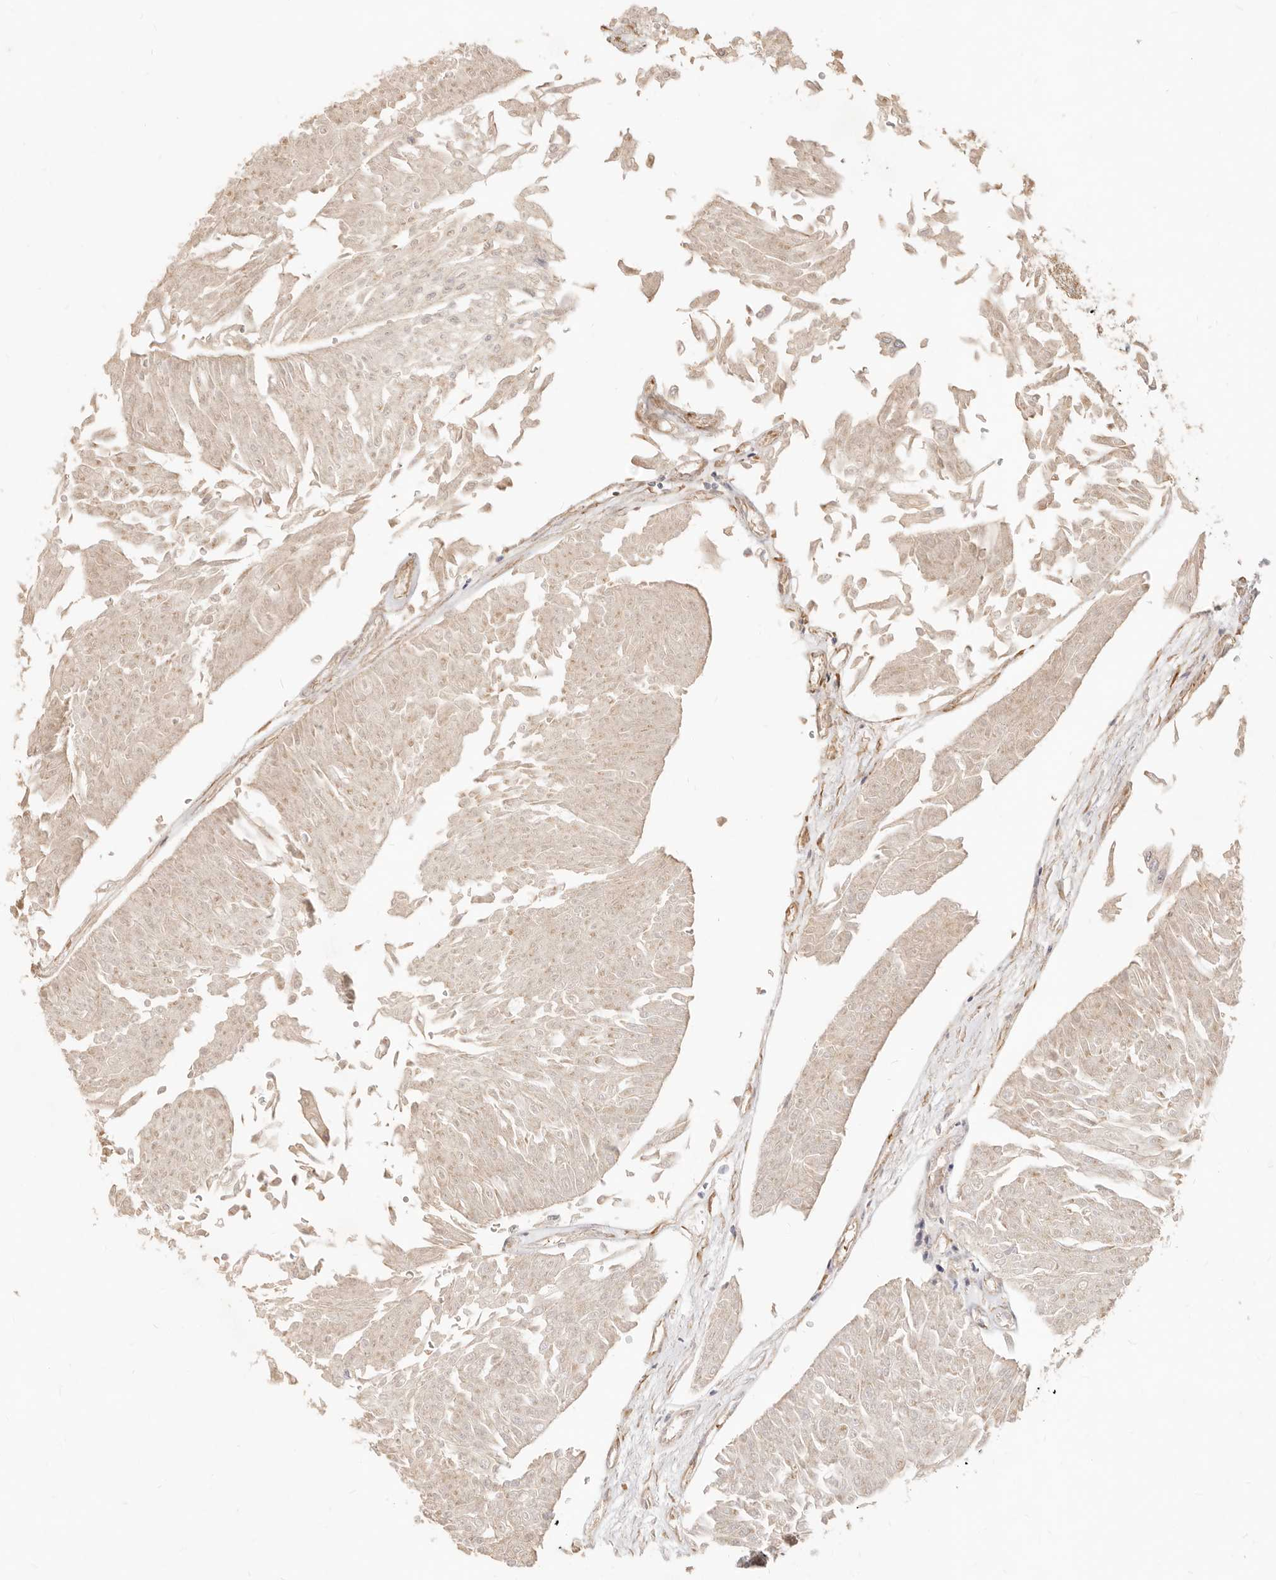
{"staining": {"intensity": "weak", "quantity": "25%-75%", "location": "cytoplasmic/membranous"}, "tissue": "urothelial cancer", "cell_type": "Tumor cells", "image_type": "cancer", "snomed": [{"axis": "morphology", "description": "Urothelial carcinoma, Low grade"}, {"axis": "topography", "description": "Urinary bladder"}], "caption": "High-power microscopy captured an IHC image of urothelial cancer, revealing weak cytoplasmic/membranous positivity in about 25%-75% of tumor cells.", "gene": "UBXN10", "patient": {"sex": "male", "age": 67}}